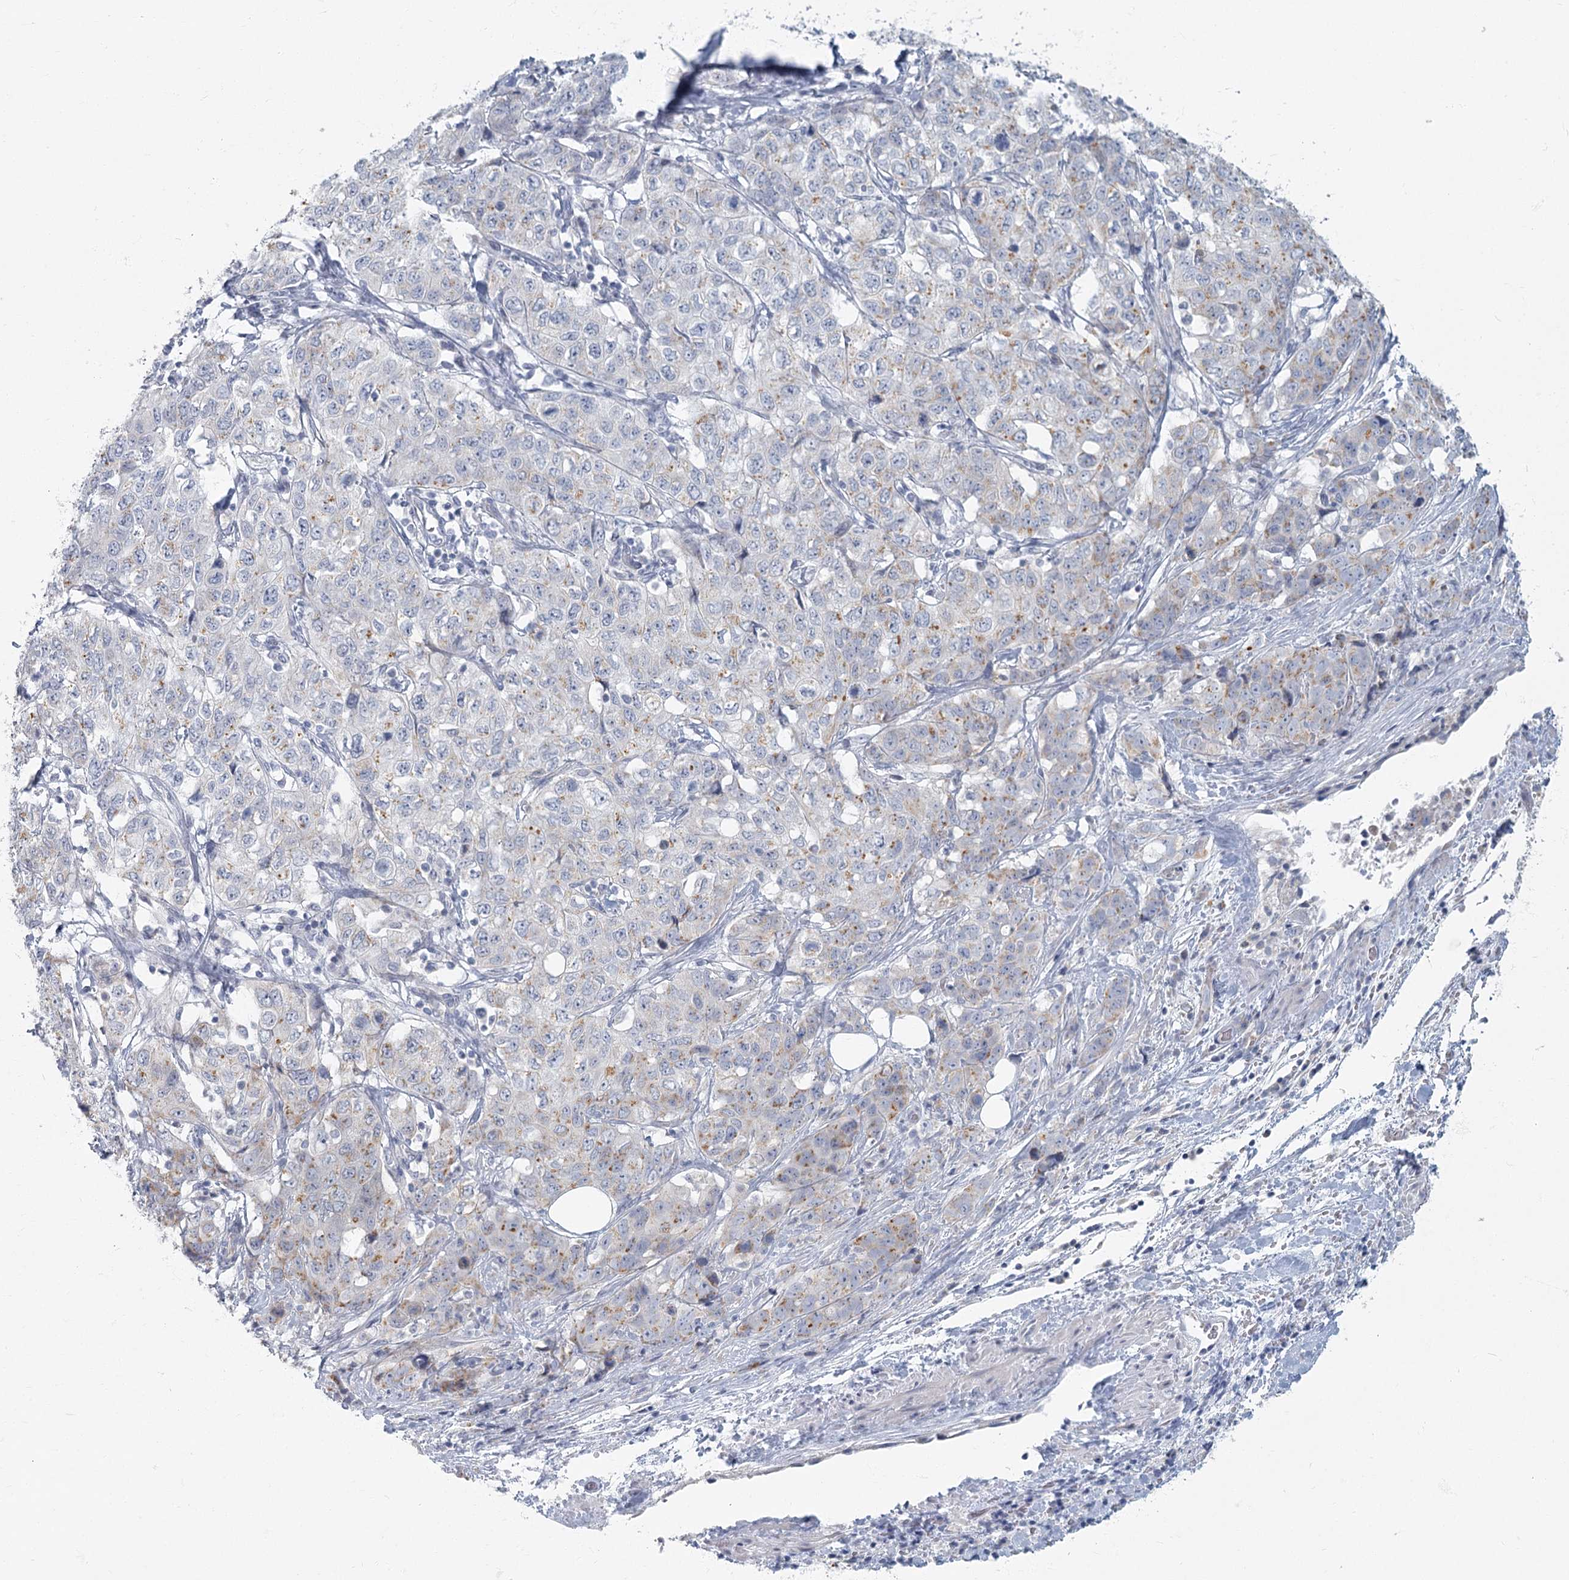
{"staining": {"intensity": "moderate", "quantity": "<25%", "location": "cytoplasmic/membranous"}, "tissue": "stomach cancer", "cell_type": "Tumor cells", "image_type": "cancer", "snomed": [{"axis": "morphology", "description": "Adenocarcinoma, NOS"}, {"axis": "topography", "description": "Stomach"}], "caption": "A brown stain shows moderate cytoplasmic/membranous expression of a protein in stomach cancer tumor cells. The staining was performed using DAB (3,3'-diaminobenzidine) to visualize the protein expression in brown, while the nuclei were stained in blue with hematoxylin (Magnification: 20x).", "gene": "FAM110C", "patient": {"sex": "male", "age": 48}}